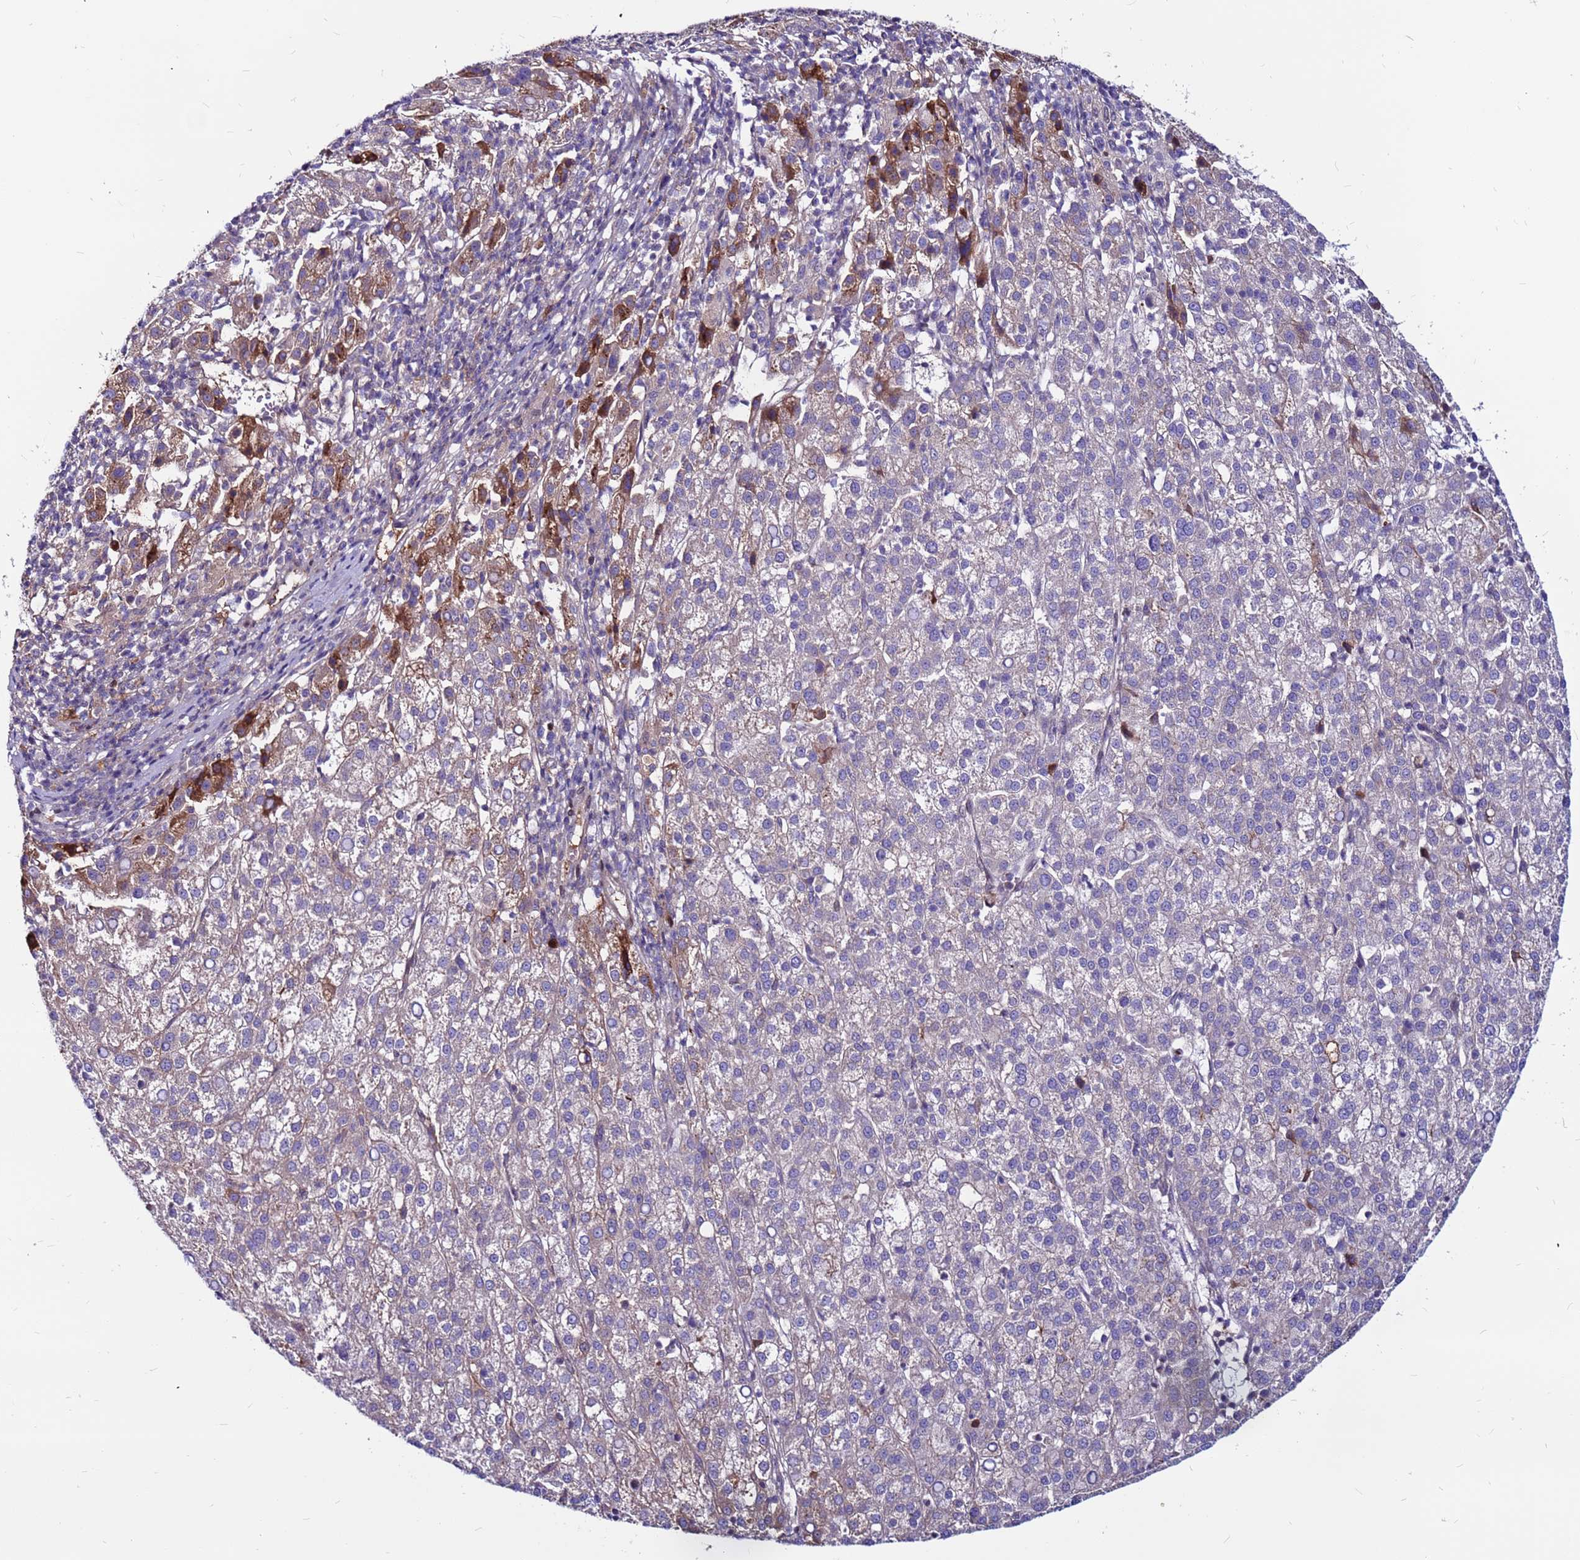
{"staining": {"intensity": "negative", "quantity": "none", "location": "none"}, "tissue": "liver cancer", "cell_type": "Tumor cells", "image_type": "cancer", "snomed": [{"axis": "morphology", "description": "Carcinoma, Hepatocellular, NOS"}, {"axis": "topography", "description": "Liver"}], "caption": "An immunohistochemistry image of hepatocellular carcinoma (liver) is shown. There is no staining in tumor cells of hepatocellular carcinoma (liver). (DAB immunohistochemistry (IHC), high magnification).", "gene": "CCDC71", "patient": {"sex": "female", "age": 58}}